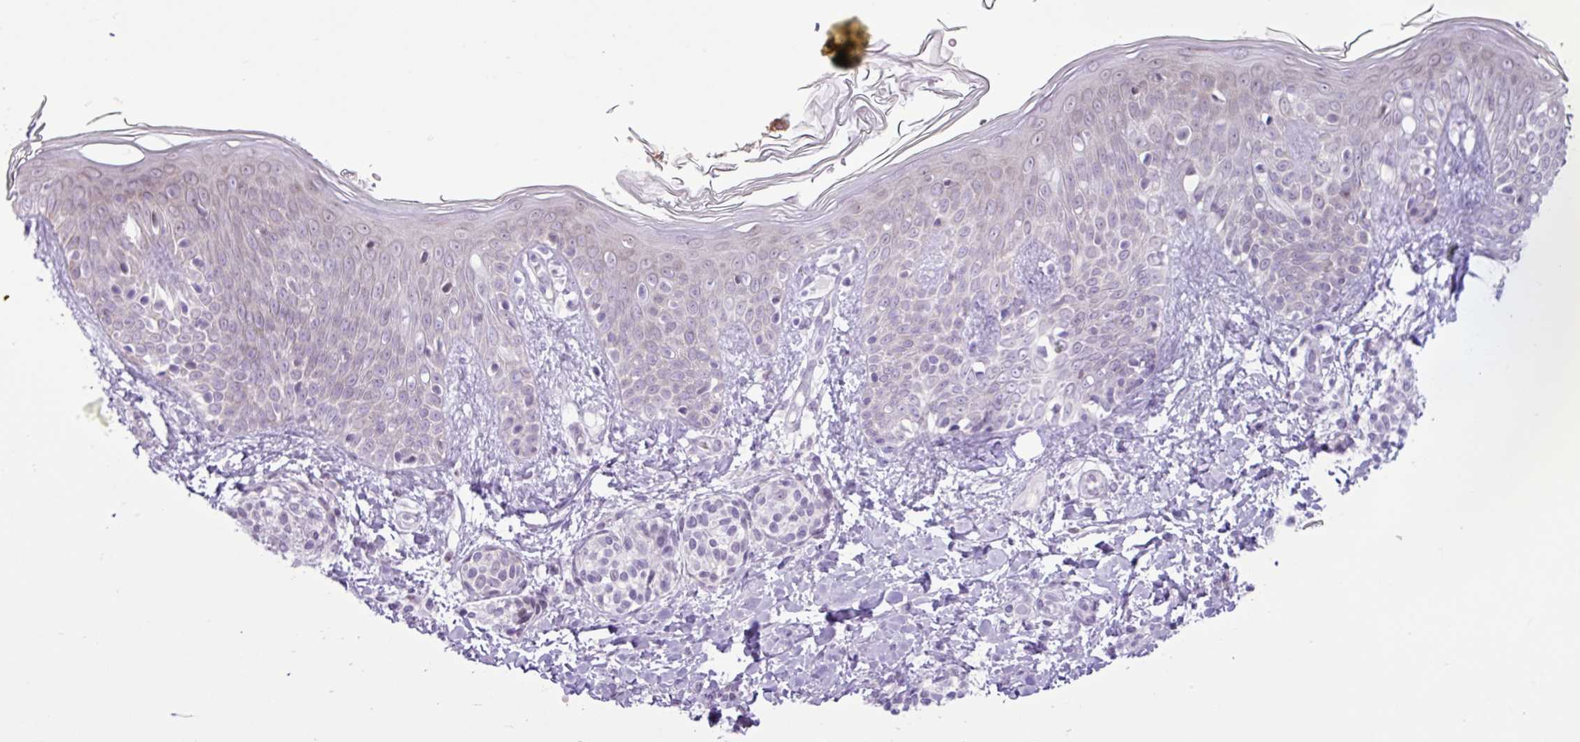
{"staining": {"intensity": "negative", "quantity": "none", "location": "none"}, "tissue": "skin", "cell_type": "Fibroblasts", "image_type": "normal", "snomed": [{"axis": "morphology", "description": "Normal tissue, NOS"}, {"axis": "topography", "description": "Skin"}], "caption": "Normal skin was stained to show a protein in brown. There is no significant positivity in fibroblasts. The staining is performed using DAB brown chromogen with nuclei counter-stained in using hematoxylin.", "gene": "ELOA2", "patient": {"sex": "male", "age": 16}}